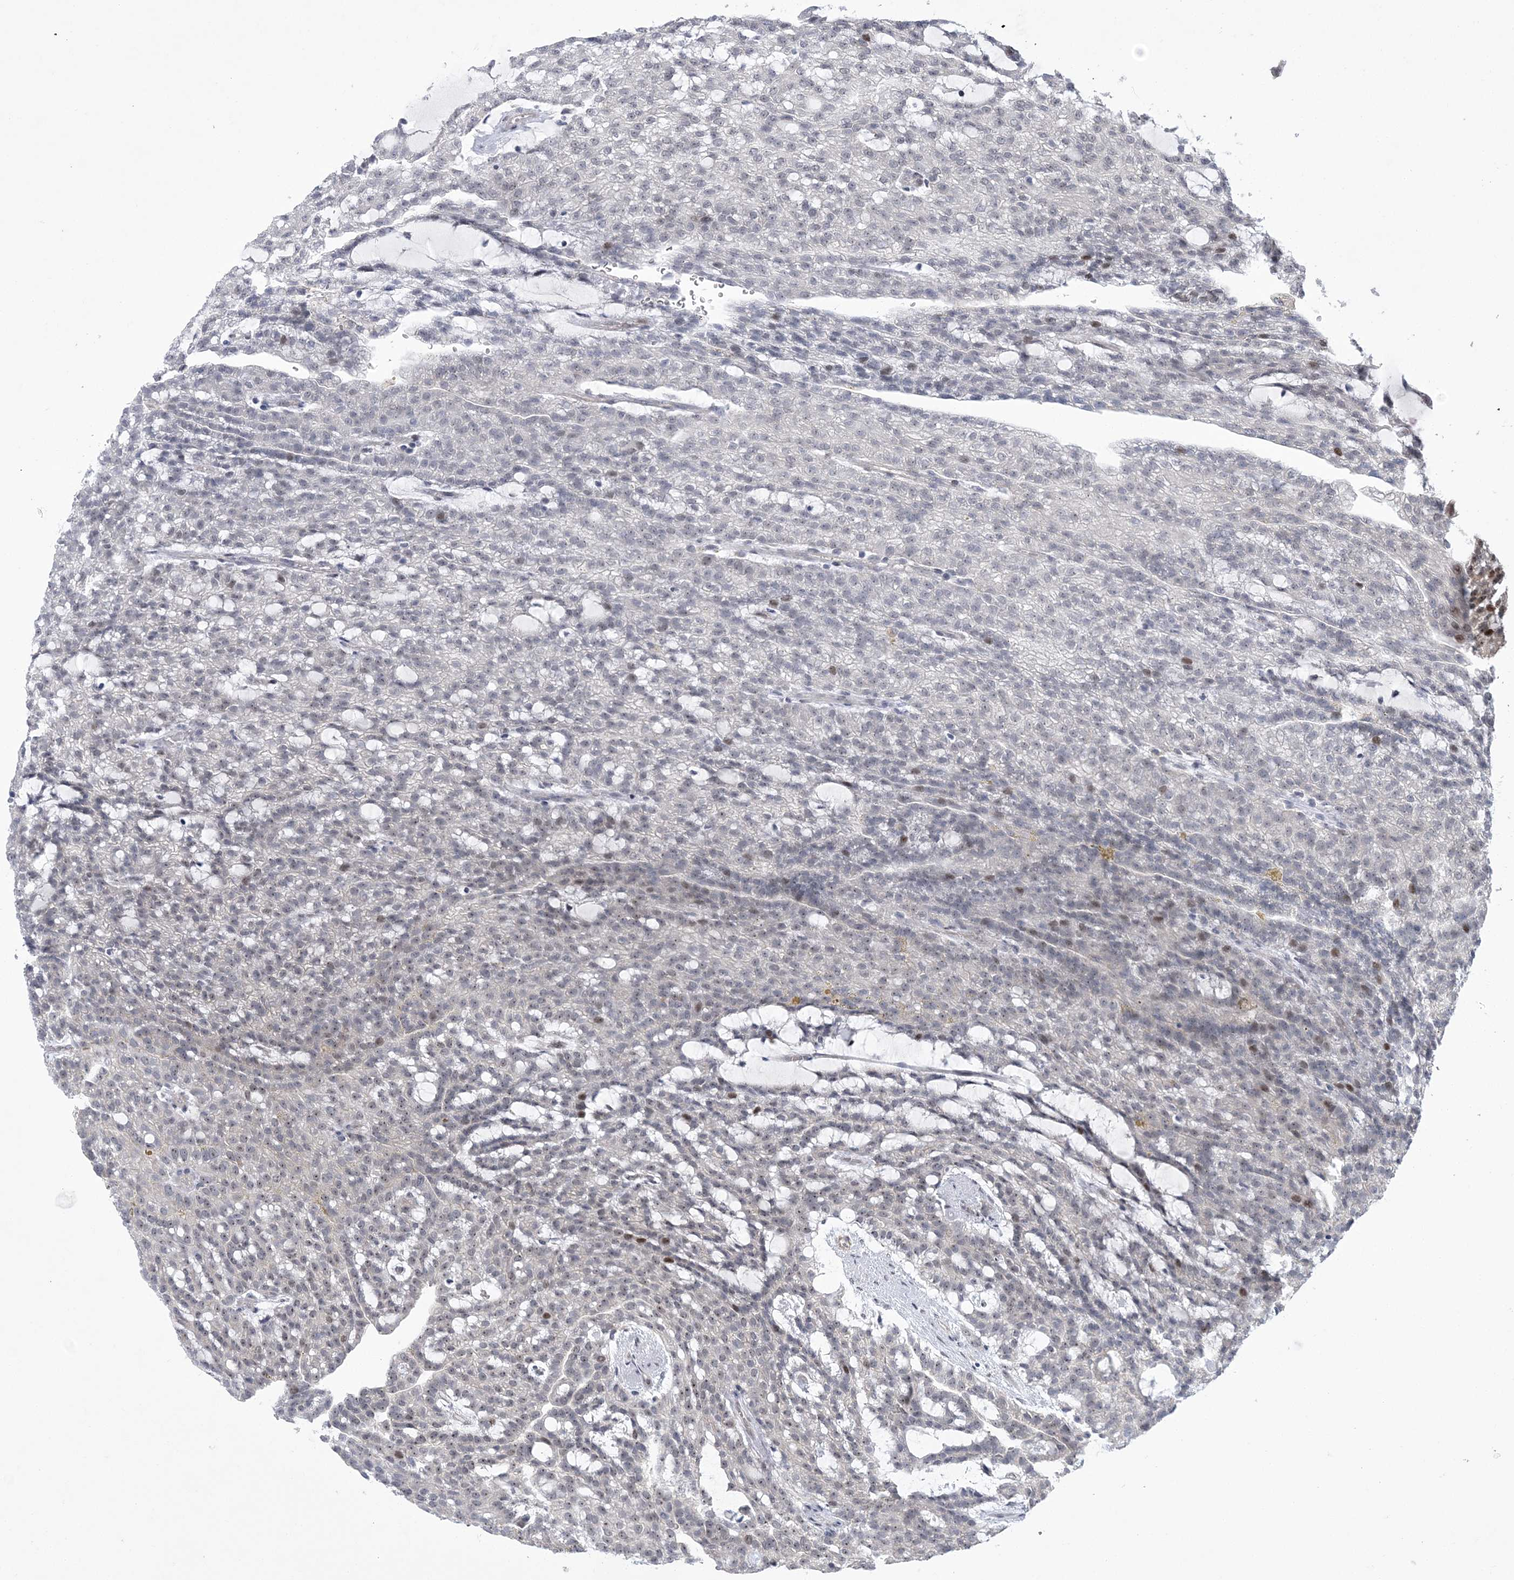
{"staining": {"intensity": "moderate", "quantity": "<25%", "location": "nuclear"}, "tissue": "renal cancer", "cell_type": "Tumor cells", "image_type": "cancer", "snomed": [{"axis": "morphology", "description": "Adenocarcinoma, NOS"}, {"axis": "topography", "description": "Kidney"}], "caption": "Renal adenocarcinoma tissue demonstrates moderate nuclear positivity in about <25% of tumor cells", "gene": "HOMEZ", "patient": {"sex": "male", "age": 63}}